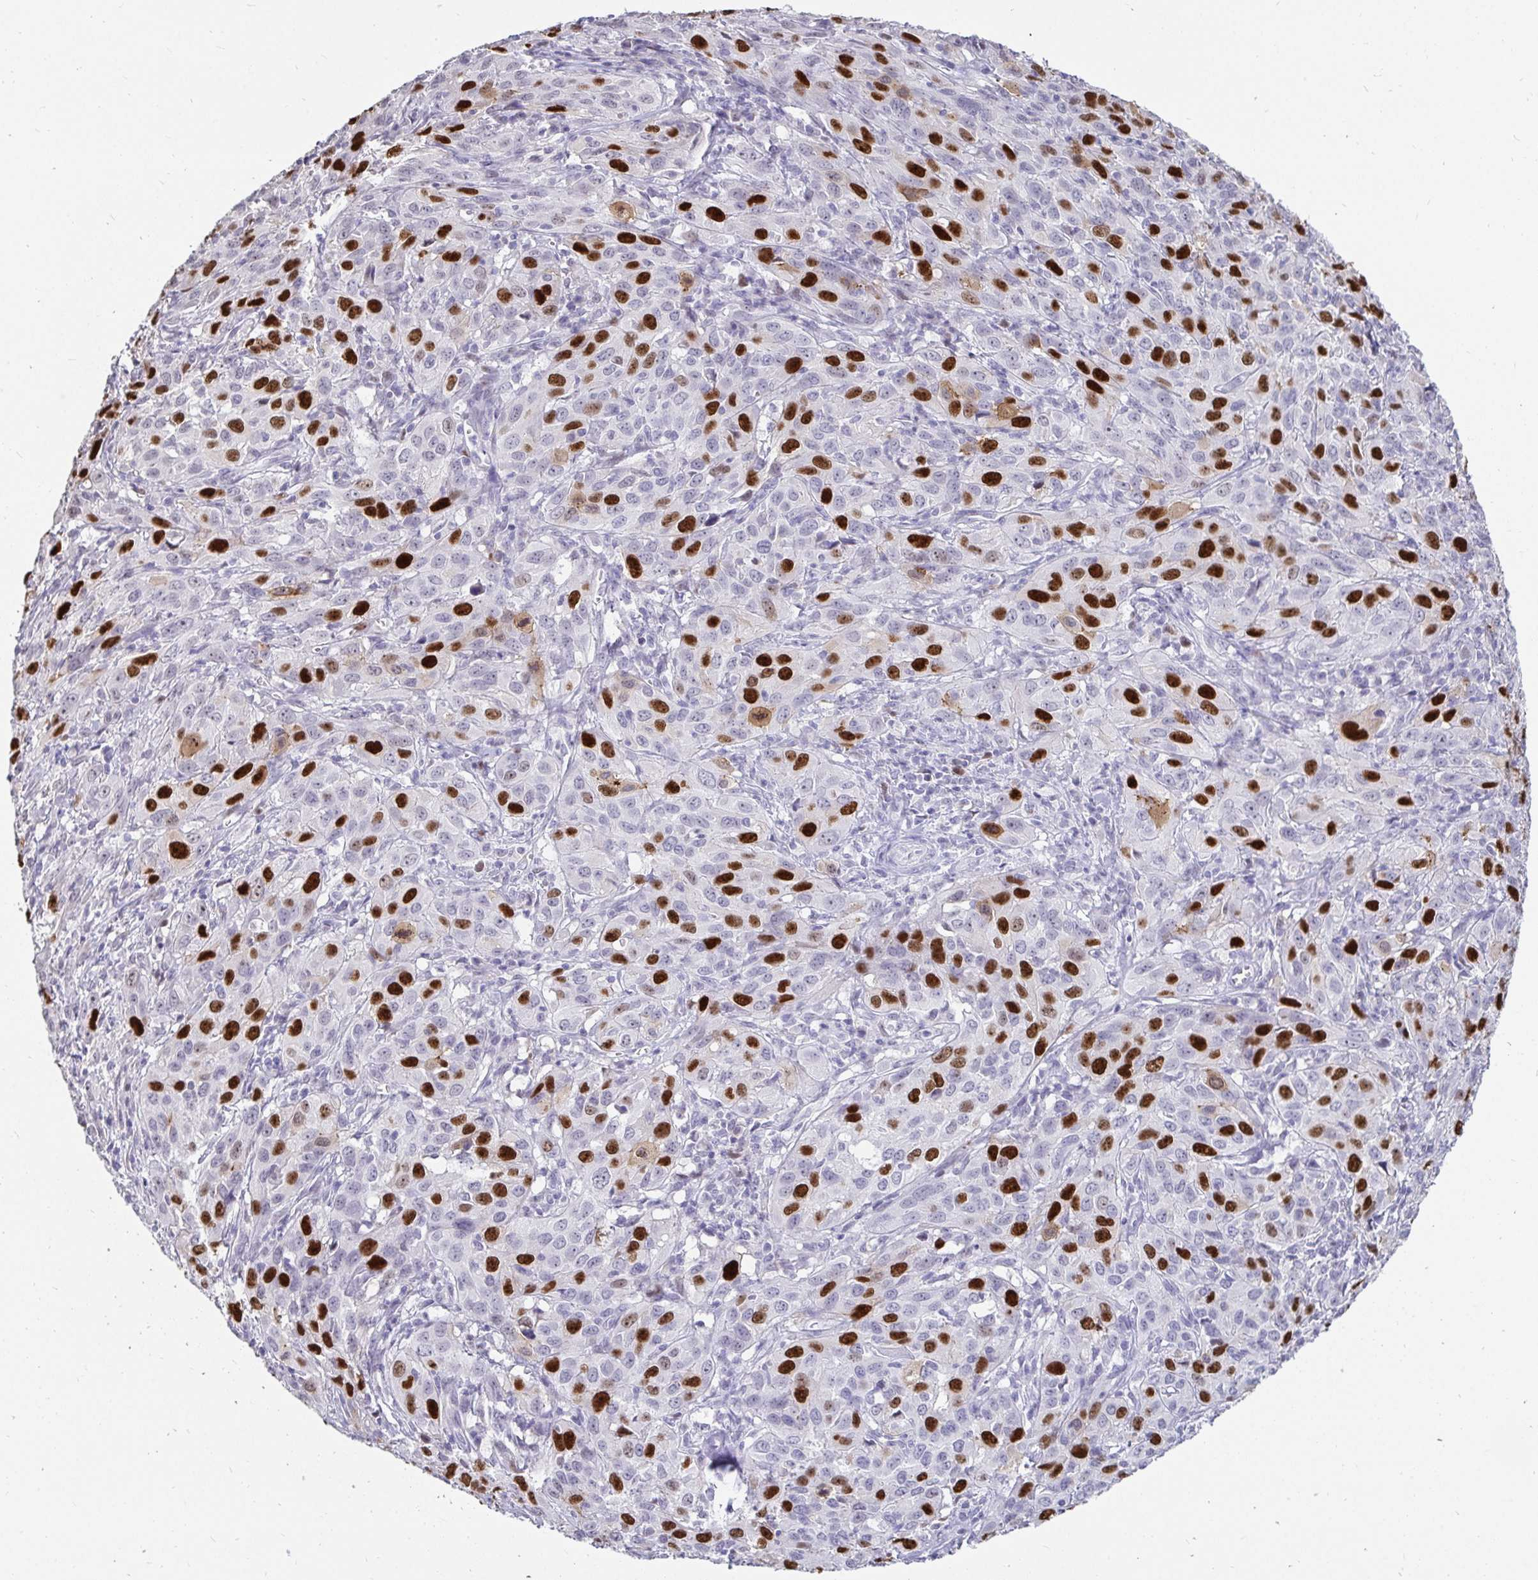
{"staining": {"intensity": "strong", "quantity": "25%-75%", "location": "nuclear"}, "tissue": "cervical cancer", "cell_type": "Tumor cells", "image_type": "cancer", "snomed": [{"axis": "morphology", "description": "Normal tissue, NOS"}, {"axis": "morphology", "description": "Squamous cell carcinoma, NOS"}, {"axis": "topography", "description": "Cervix"}], "caption": "Immunohistochemistry of human cervical squamous cell carcinoma reveals high levels of strong nuclear positivity in approximately 25%-75% of tumor cells.", "gene": "ANLN", "patient": {"sex": "female", "age": 51}}